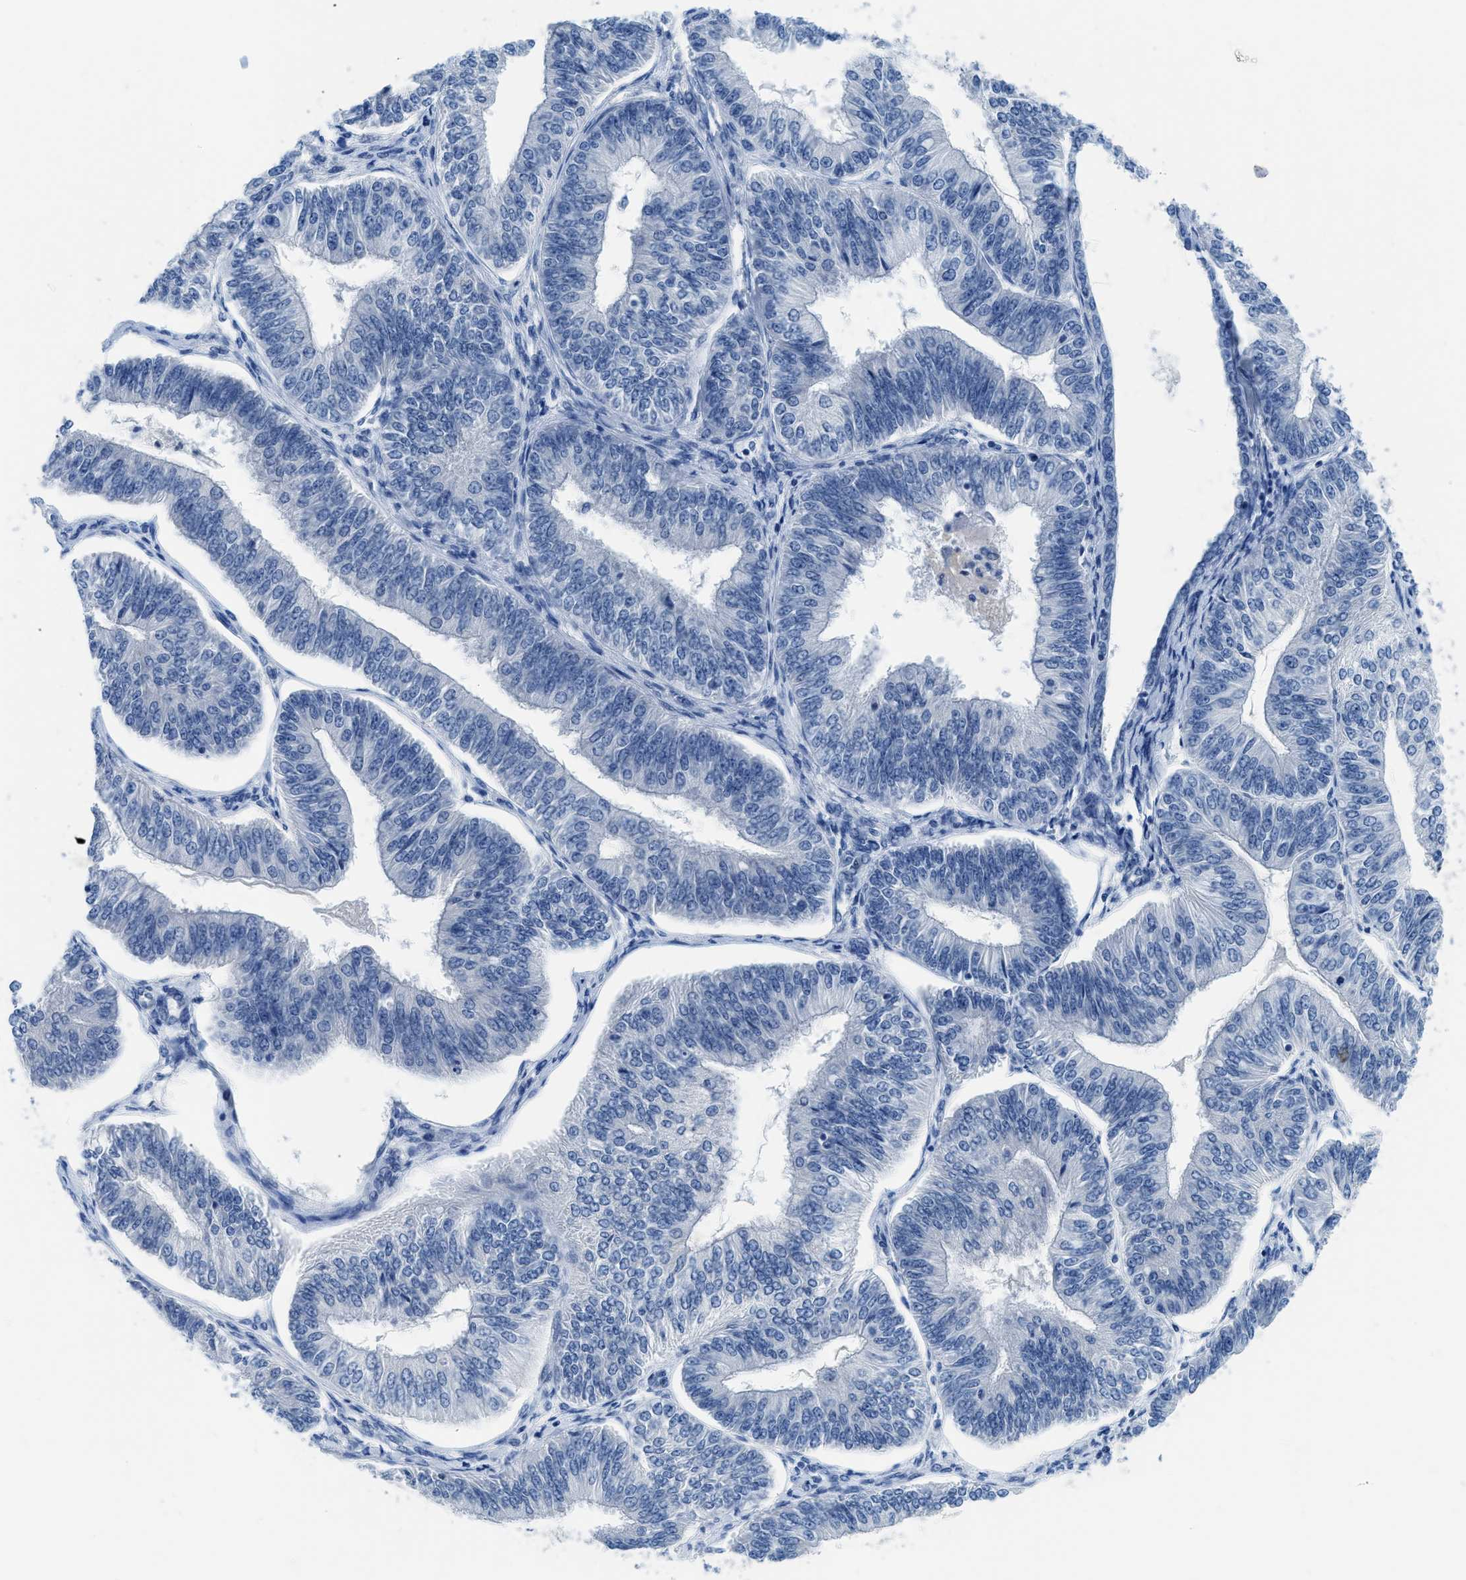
{"staining": {"intensity": "negative", "quantity": "none", "location": "none"}, "tissue": "endometrial cancer", "cell_type": "Tumor cells", "image_type": "cancer", "snomed": [{"axis": "morphology", "description": "Adenocarcinoma, NOS"}, {"axis": "topography", "description": "Endometrium"}], "caption": "IHC histopathology image of human endometrial cancer (adenocarcinoma) stained for a protein (brown), which shows no expression in tumor cells.", "gene": "MBL2", "patient": {"sex": "female", "age": 58}}